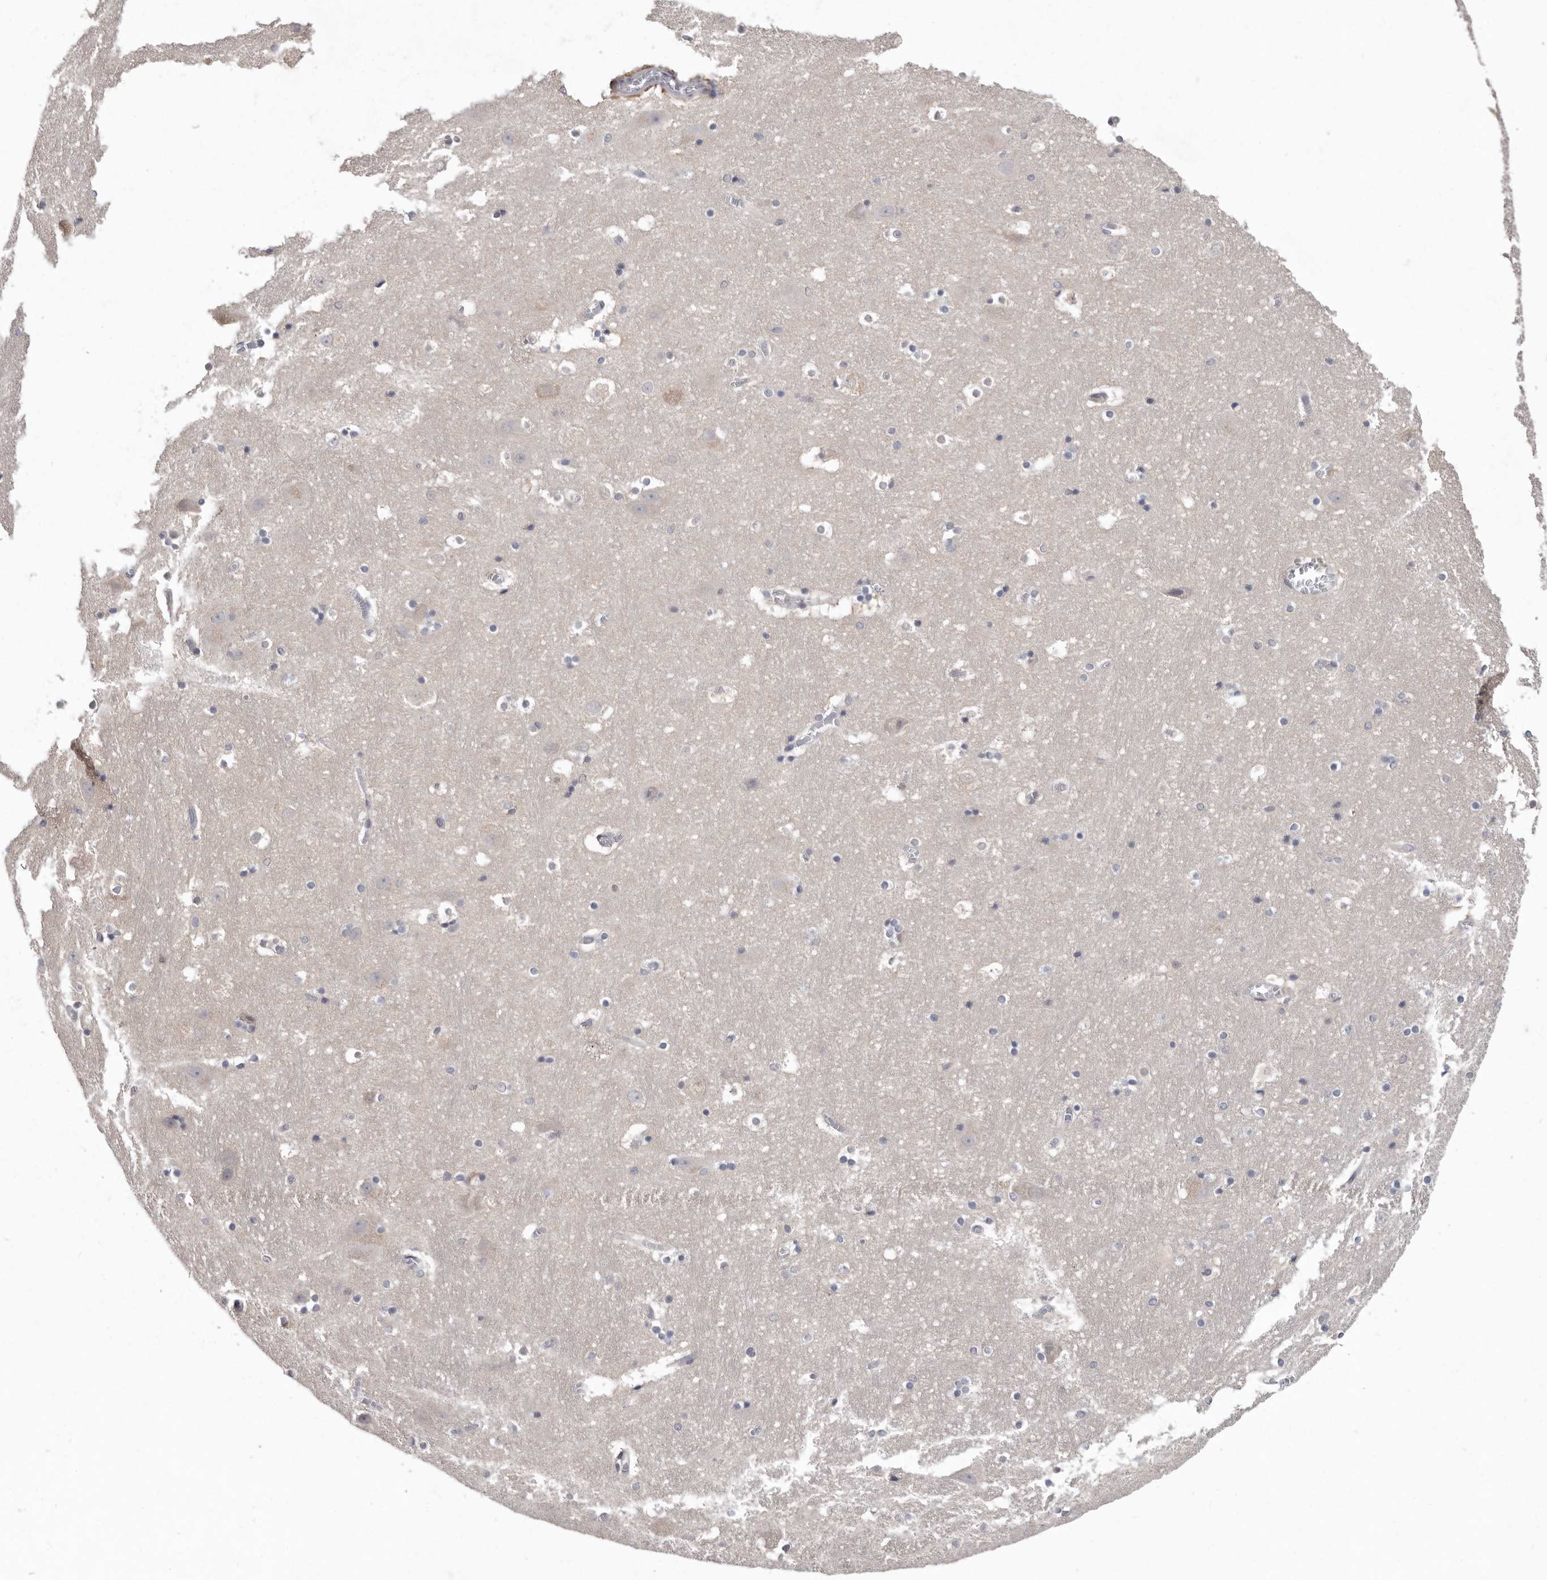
{"staining": {"intensity": "negative", "quantity": "none", "location": "none"}, "tissue": "hippocampus", "cell_type": "Glial cells", "image_type": "normal", "snomed": [{"axis": "morphology", "description": "Normal tissue, NOS"}, {"axis": "topography", "description": "Hippocampus"}], "caption": "IHC of unremarkable human hippocampus displays no expression in glial cells.", "gene": "RALGPS2", "patient": {"sex": "male", "age": 45}}